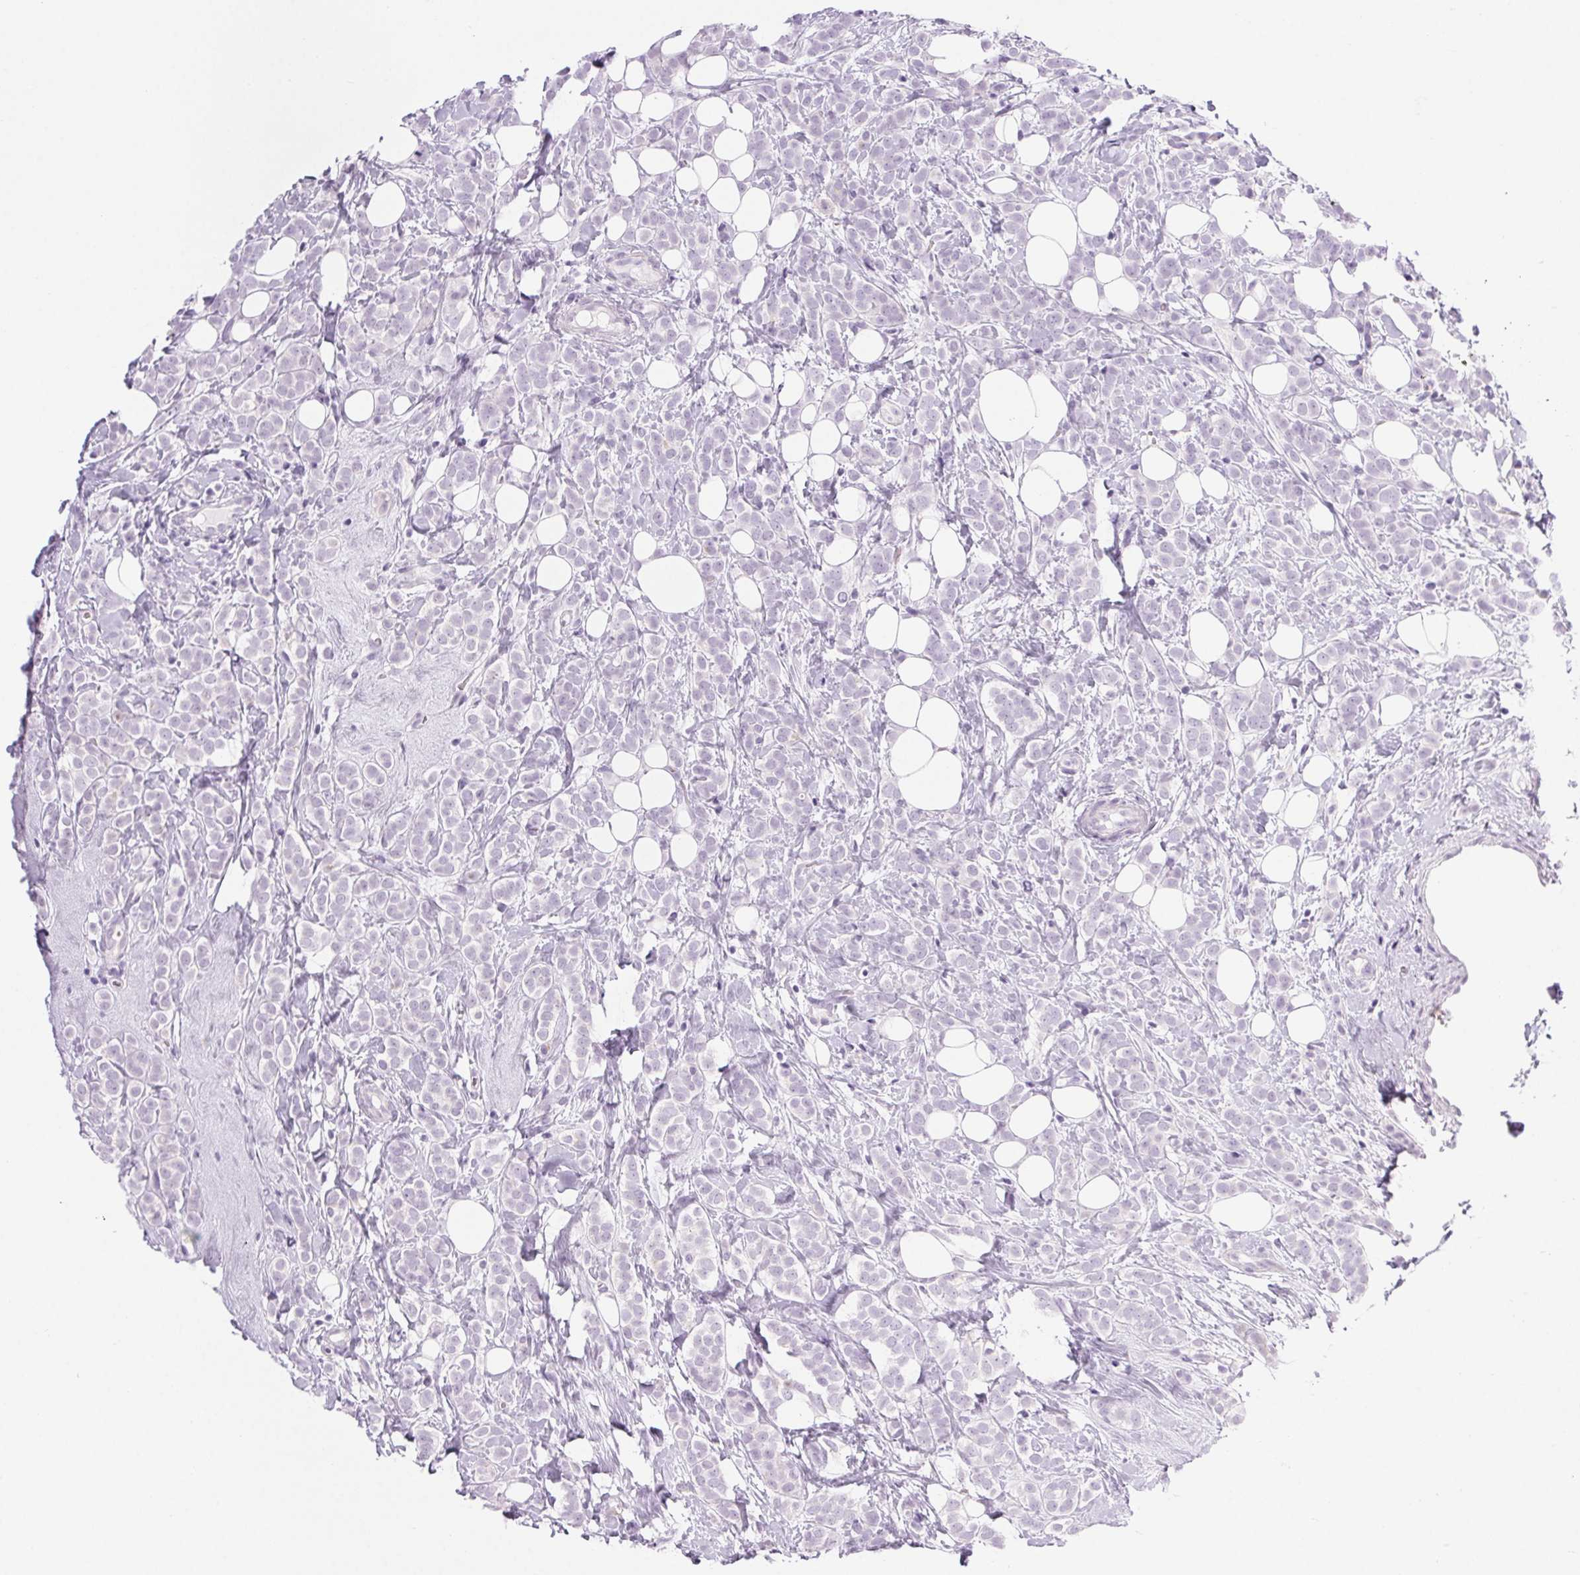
{"staining": {"intensity": "negative", "quantity": "none", "location": "none"}, "tissue": "breast cancer", "cell_type": "Tumor cells", "image_type": "cancer", "snomed": [{"axis": "morphology", "description": "Lobular carcinoma"}, {"axis": "topography", "description": "Breast"}], "caption": "Immunohistochemical staining of human lobular carcinoma (breast) reveals no significant expression in tumor cells. (DAB immunohistochemistry (IHC), high magnification).", "gene": "LRP2", "patient": {"sex": "female", "age": 49}}